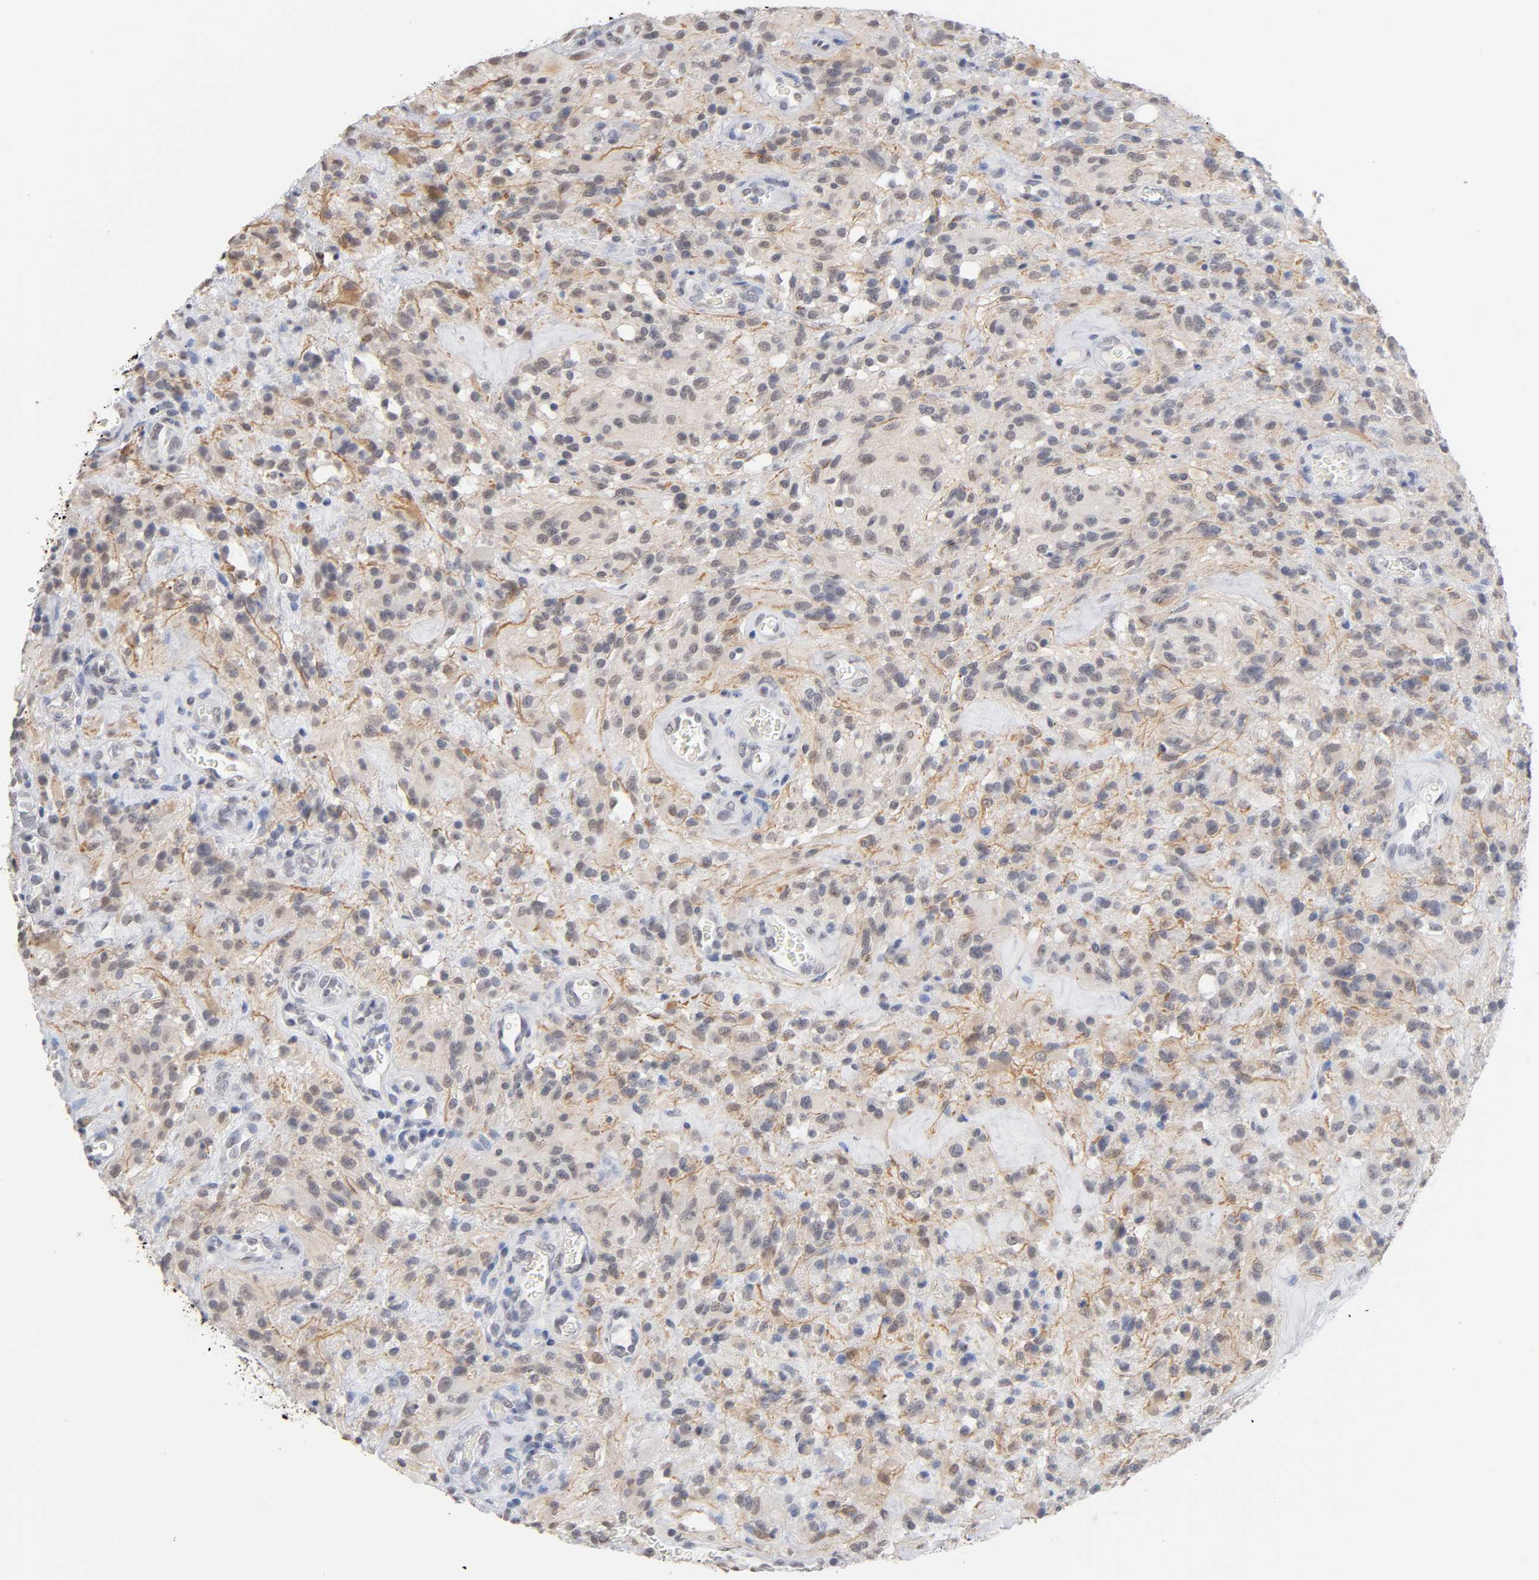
{"staining": {"intensity": "weak", "quantity": "<25%", "location": "cytoplasmic/membranous"}, "tissue": "glioma", "cell_type": "Tumor cells", "image_type": "cancer", "snomed": [{"axis": "morphology", "description": "Normal tissue, NOS"}, {"axis": "morphology", "description": "Glioma, malignant, High grade"}, {"axis": "topography", "description": "Cerebral cortex"}], "caption": "Immunohistochemistry (IHC) of malignant glioma (high-grade) demonstrates no positivity in tumor cells.", "gene": "CRABP2", "patient": {"sex": "male", "age": 56}}